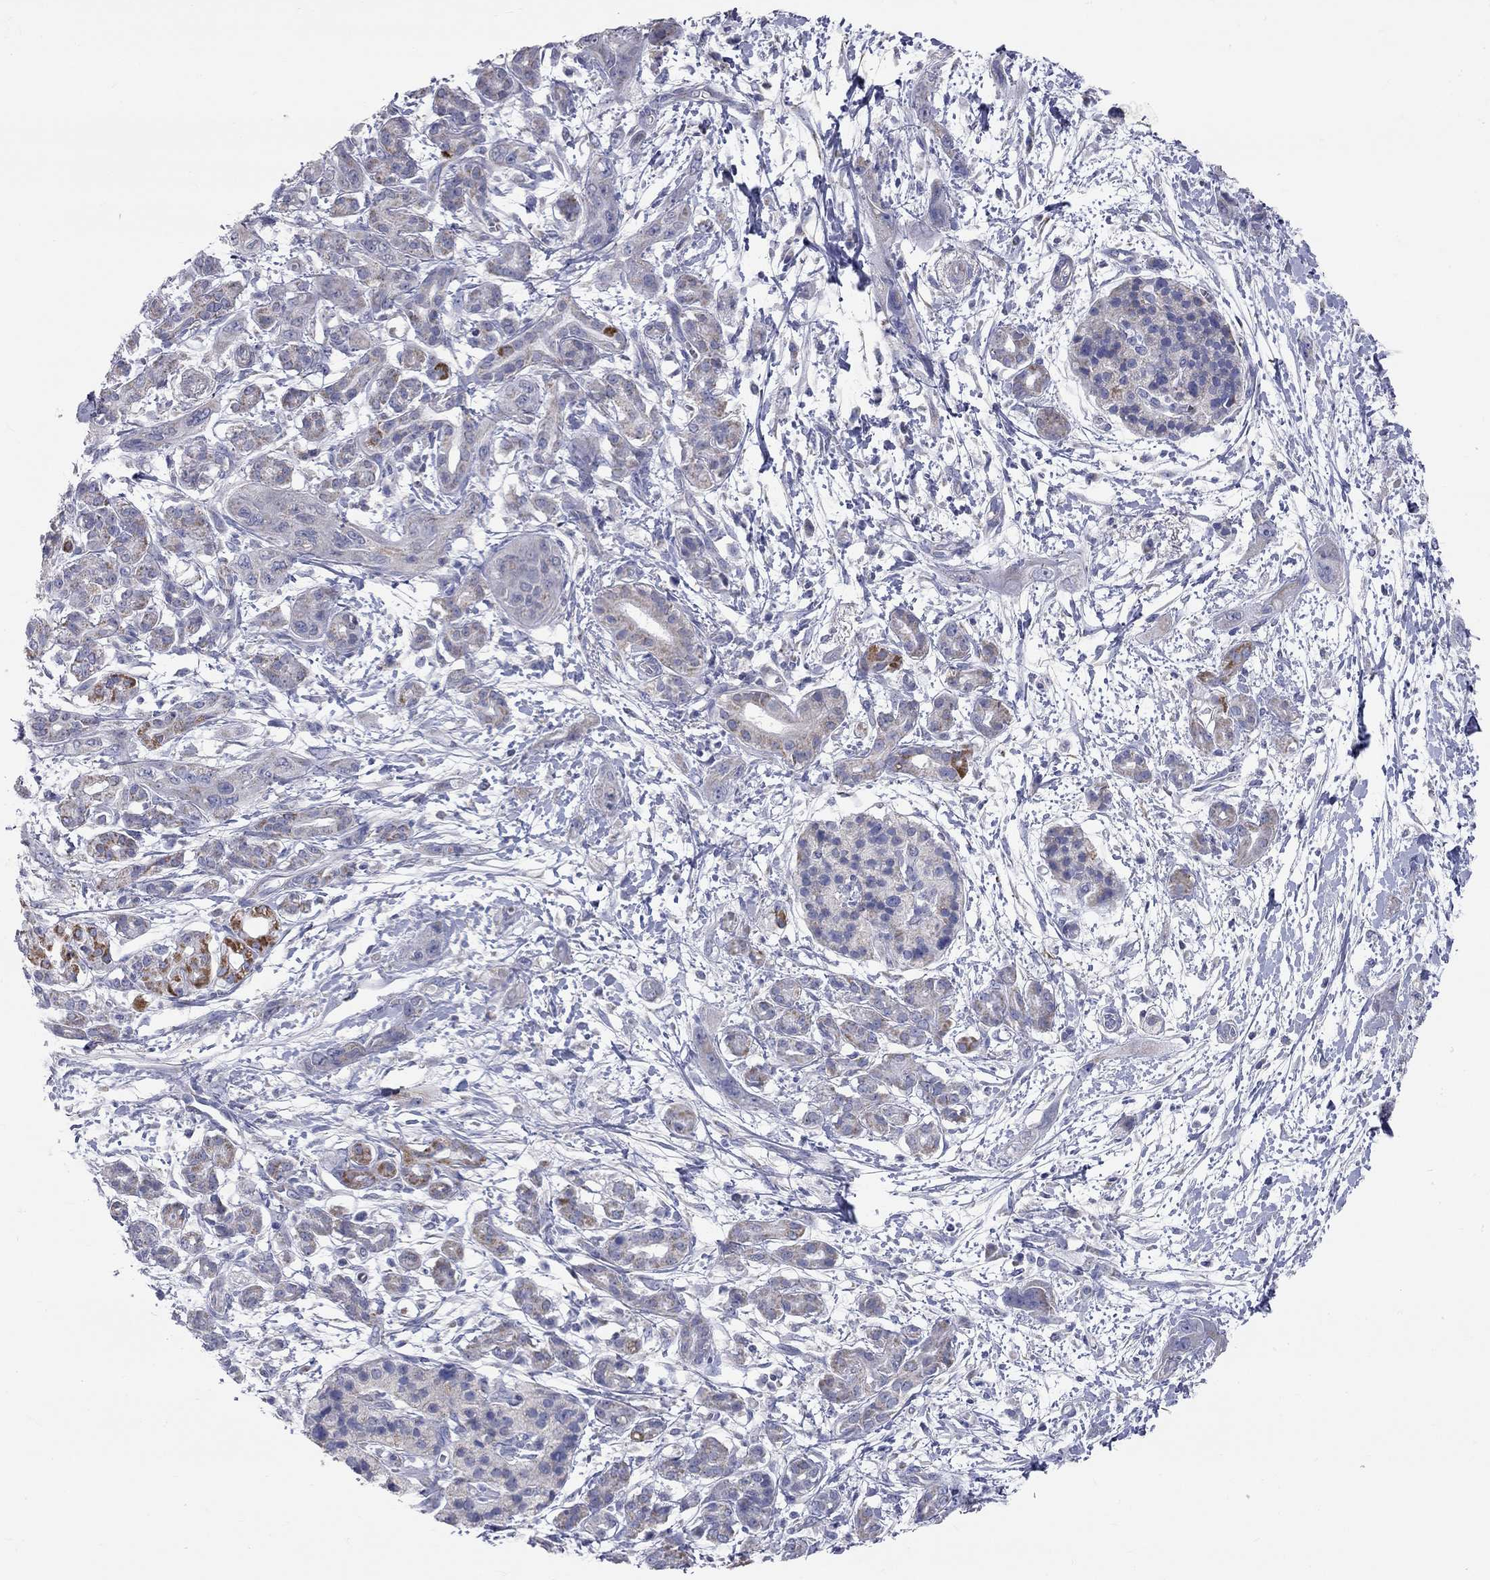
{"staining": {"intensity": "strong", "quantity": "<25%", "location": "cytoplasmic/membranous"}, "tissue": "pancreatic cancer", "cell_type": "Tumor cells", "image_type": "cancer", "snomed": [{"axis": "morphology", "description": "Adenocarcinoma, NOS"}, {"axis": "topography", "description": "Pancreas"}], "caption": "About <25% of tumor cells in human pancreatic cancer exhibit strong cytoplasmic/membranous protein positivity as visualized by brown immunohistochemical staining.", "gene": "CFAP161", "patient": {"sex": "male", "age": 72}}